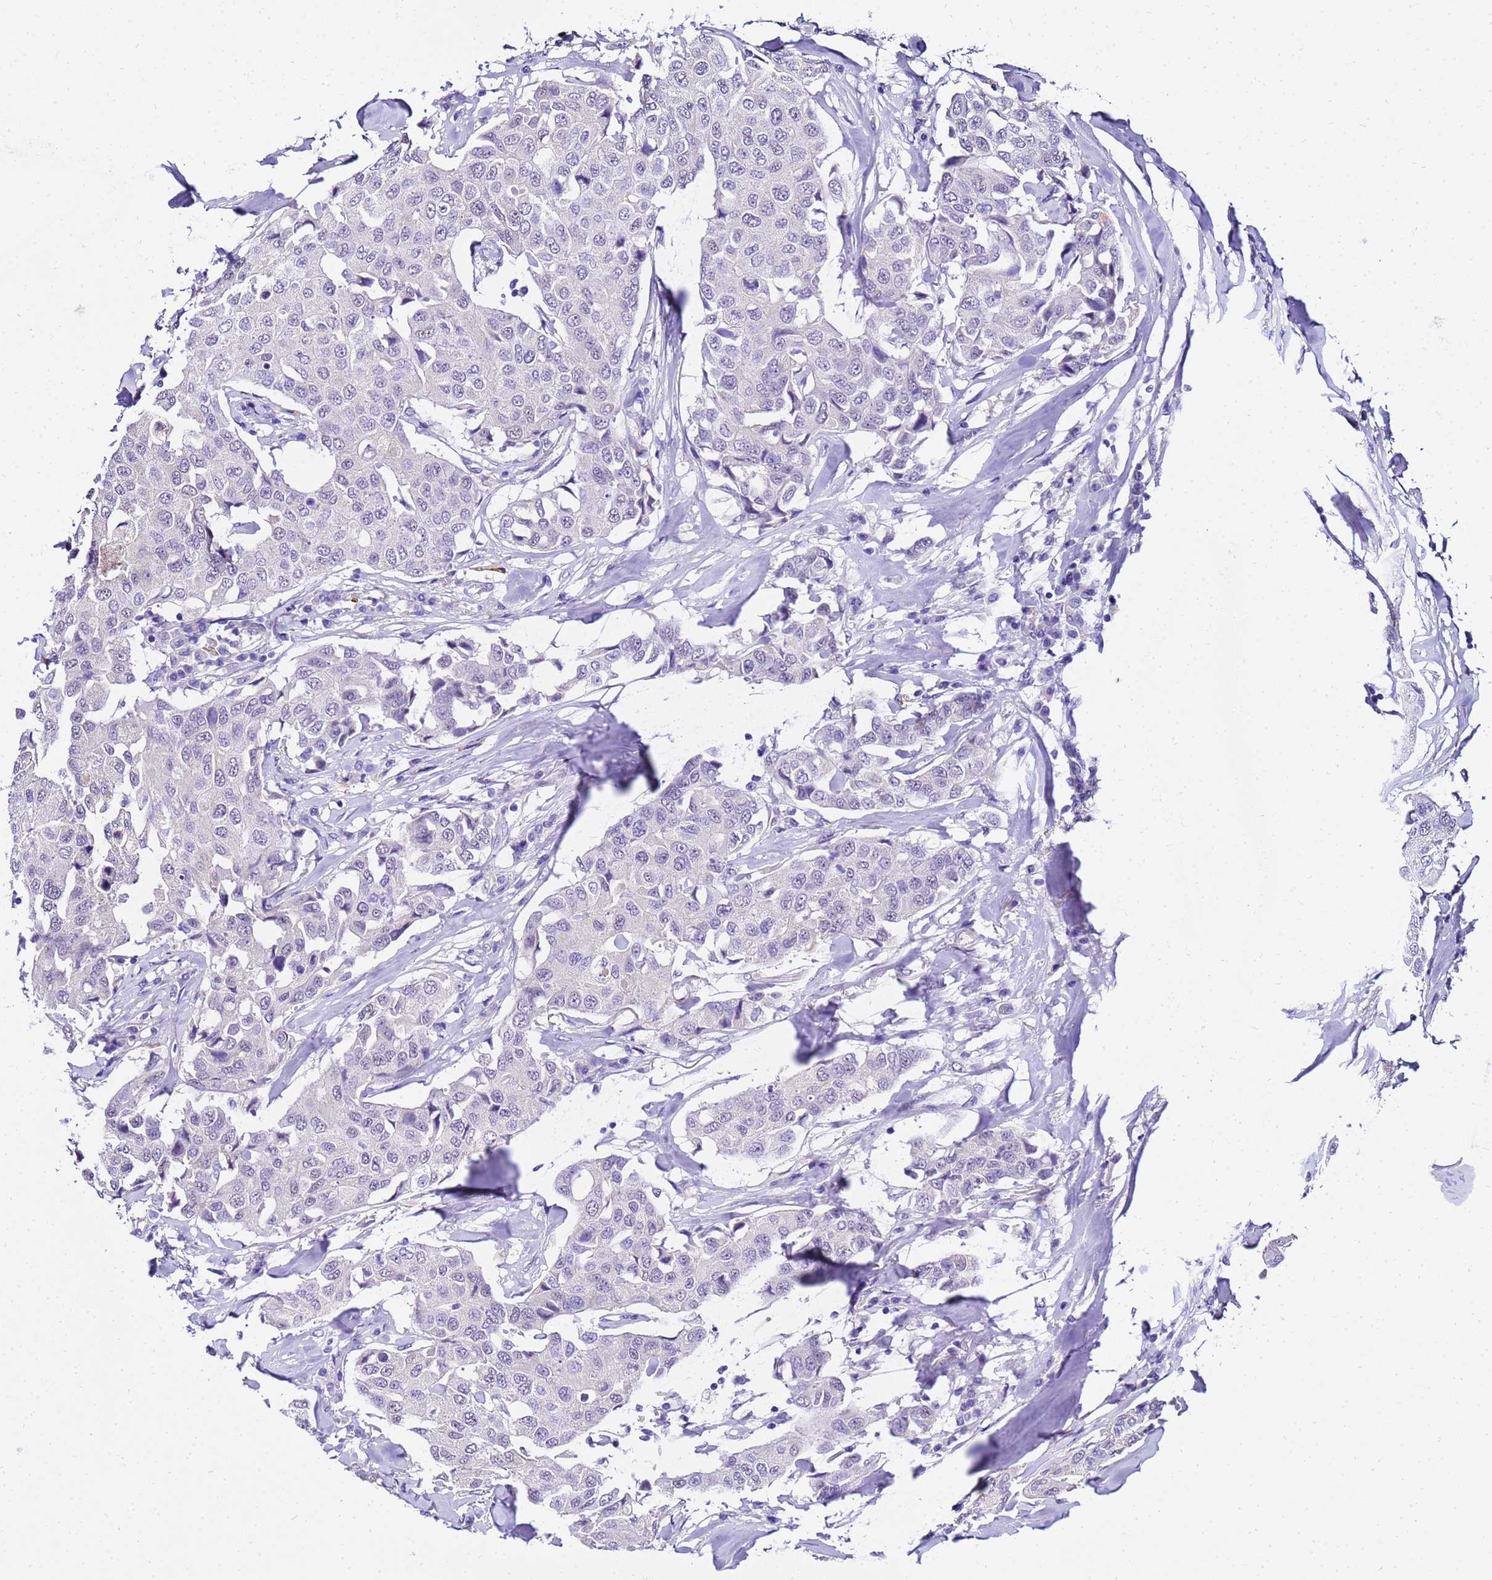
{"staining": {"intensity": "negative", "quantity": "none", "location": "none"}, "tissue": "breast cancer", "cell_type": "Tumor cells", "image_type": "cancer", "snomed": [{"axis": "morphology", "description": "Duct carcinoma"}, {"axis": "topography", "description": "Breast"}], "caption": "This is an immunohistochemistry micrograph of breast intraductal carcinoma. There is no expression in tumor cells.", "gene": "HSPB6", "patient": {"sex": "female", "age": 80}}